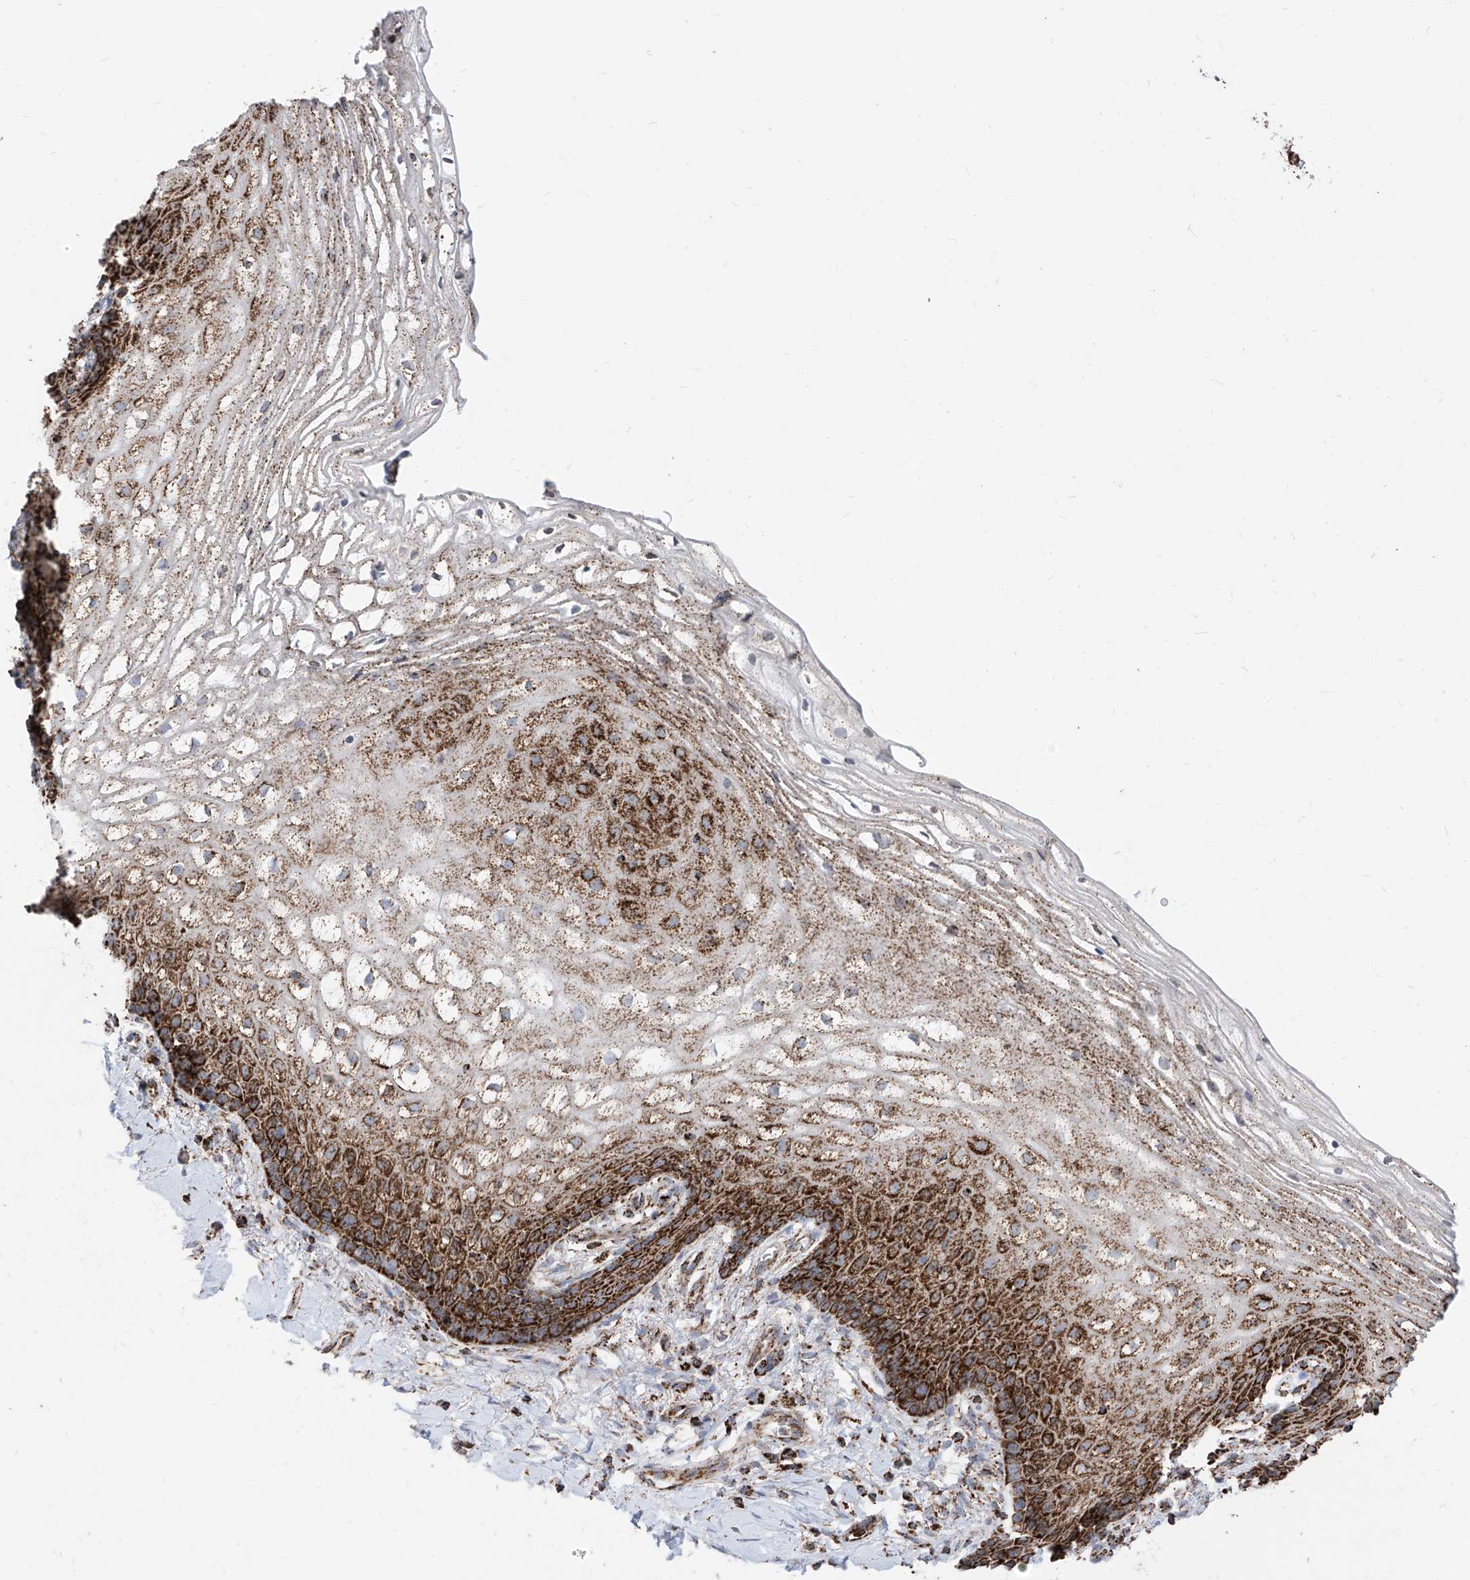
{"staining": {"intensity": "strong", "quantity": "25%-75%", "location": "cytoplasmic/membranous"}, "tissue": "vagina", "cell_type": "Squamous epithelial cells", "image_type": "normal", "snomed": [{"axis": "morphology", "description": "Normal tissue, NOS"}, {"axis": "topography", "description": "Vagina"}], "caption": "A high-resolution image shows IHC staining of normal vagina, which exhibits strong cytoplasmic/membranous expression in approximately 25%-75% of squamous epithelial cells.", "gene": "COX5B", "patient": {"sex": "female", "age": 60}}